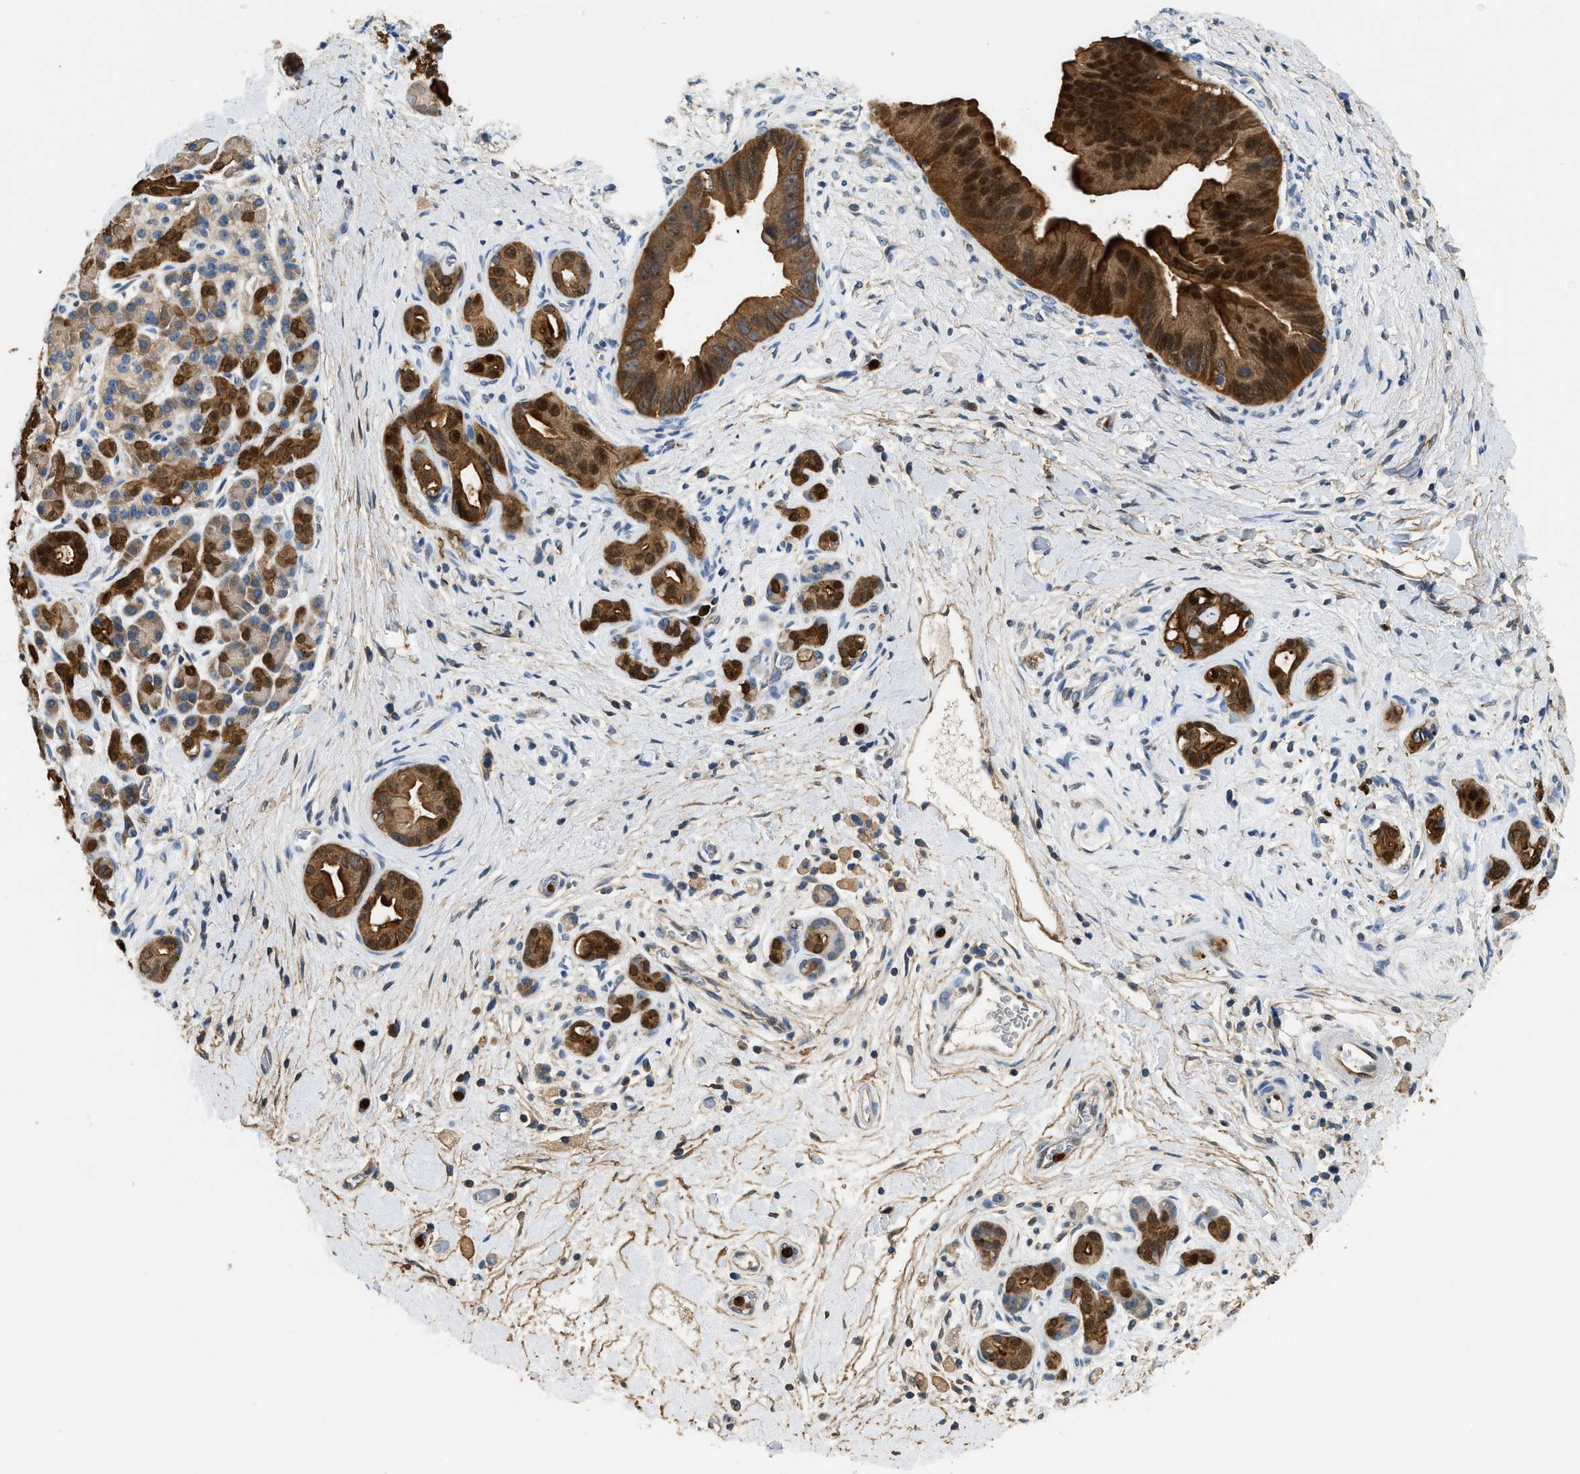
{"staining": {"intensity": "strong", "quantity": ">75%", "location": "cytoplasmic/membranous,nuclear"}, "tissue": "pancreatic cancer", "cell_type": "Tumor cells", "image_type": "cancer", "snomed": [{"axis": "morphology", "description": "Adenocarcinoma, NOS"}, {"axis": "topography", "description": "Pancreas"}], "caption": "Immunohistochemical staining of human adenocarcinoma (pancreatic) reveals high levels of strong cytoplasmic/membranous and nuclear protein positivity in about >75% of tumor cells.", "gene": "ANXA3", "patient": {"sex": "male", "age": 55}}